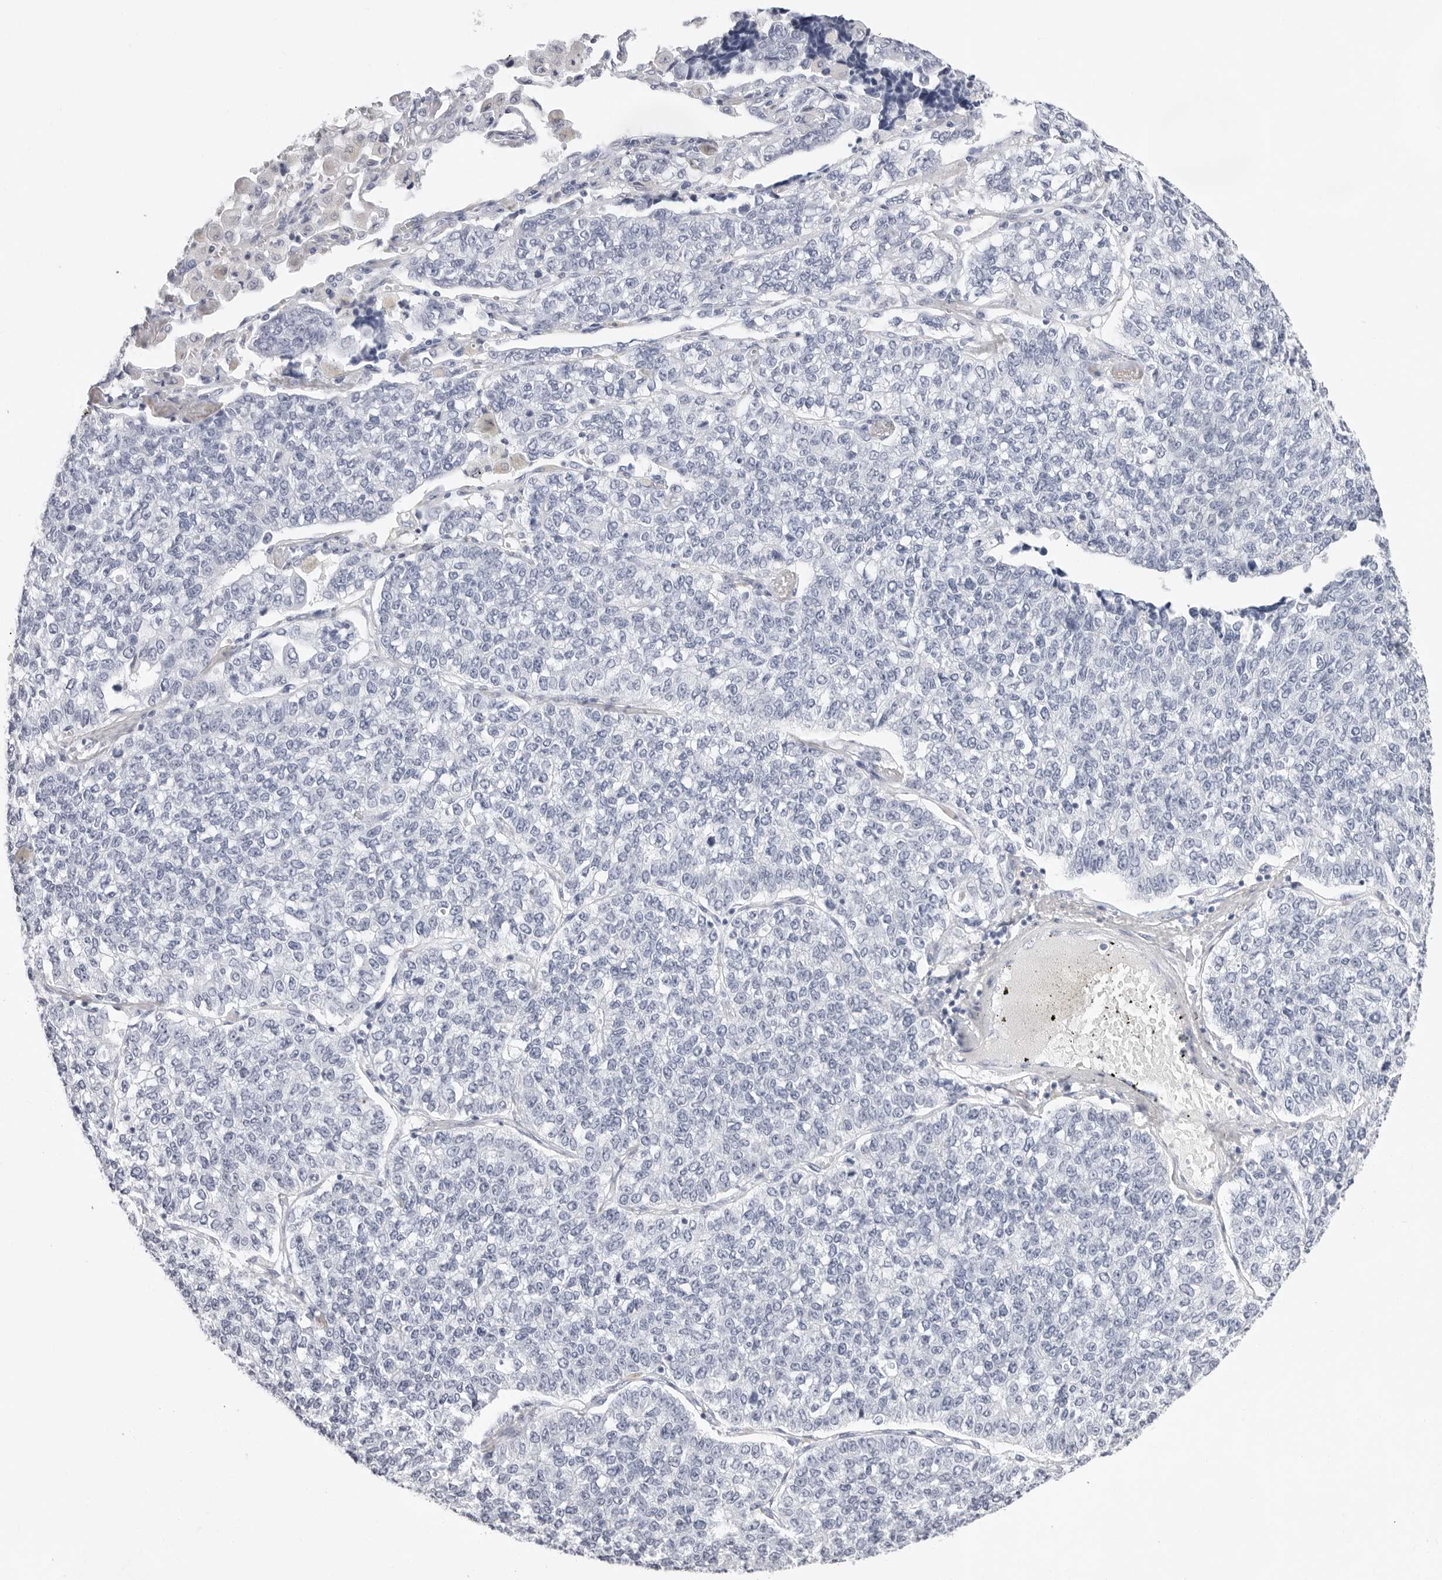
{"staining": {"intensity": "negative", "quantity": "none", "location": "none"}, "tissue": "lung cancer", "cell_type": "Tumor cells", "image_type": "cancer", "snomed": [{"axis": "morphology", "description": "Adenocarcinoma, NOS"}, {"axis": "topography", "description": "Lung"}], "caption": "Immunohistochemistry of human adenocarcinoma (lung) displays no expression in tumor cells.", "gene": "CST5", "patient": {"sex": "male", "age": 49}}